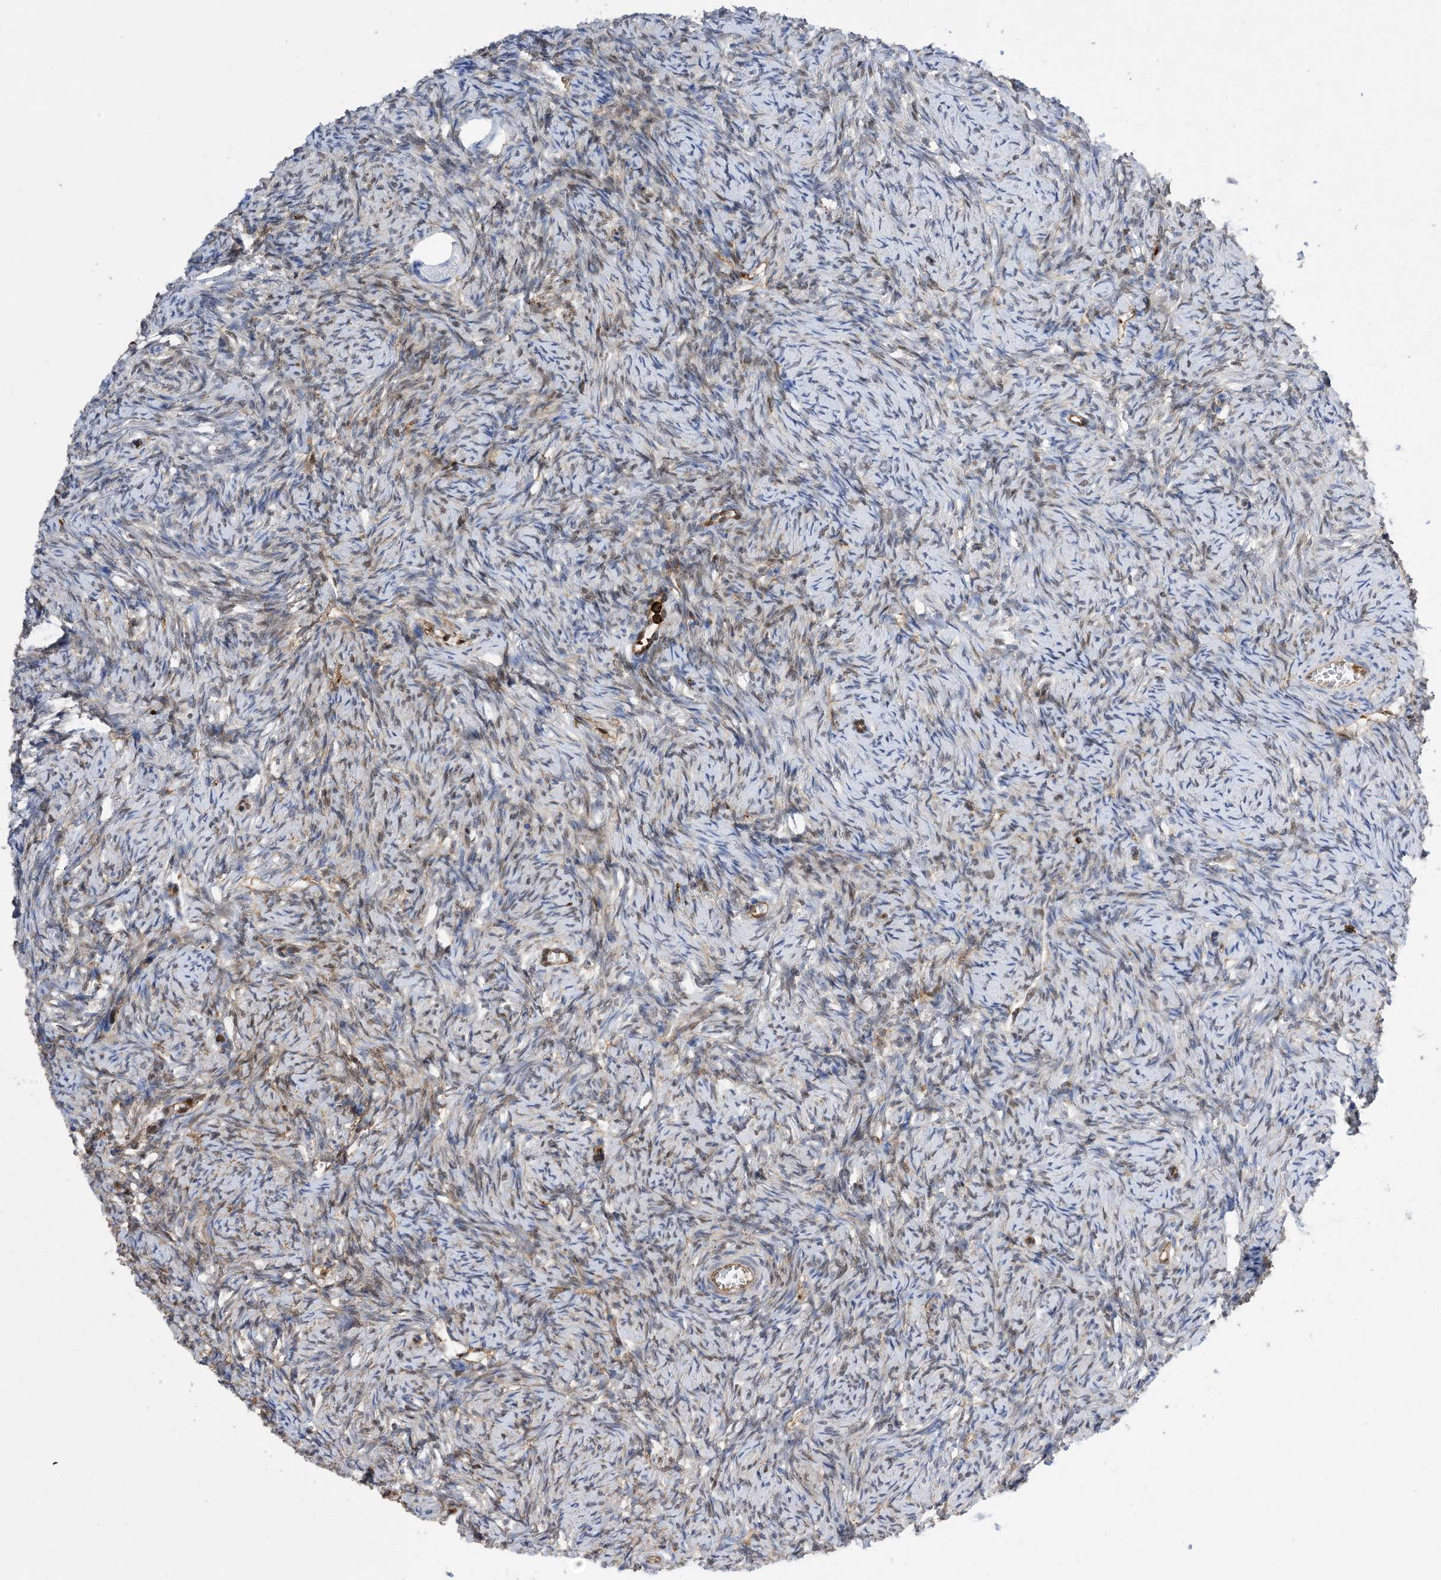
{"staining": {"intensity": "negative", "quantity": "none", "location": "none"}, "tissue": "ovary", "cell_type": "Ovarian stroma cells", "image_type": "normal", "snomed": [{"axis": "morphology", "description": "Normal tissue, NOS"}, {"axis": "morphology", "description": "Cyst, NOS"}, {"axis": "topography", "description": "Ovary"}], "caption": "The IHC micrograph has no significant staining in ovarian stroma cells of ovary. (DAB (3,3'-diaminobenzidine) immunohistochemistry visualized using brightfield microscopy, high magnification).", "gene": "ANXA1", "patient": {"sex": "female", "age": 33}}